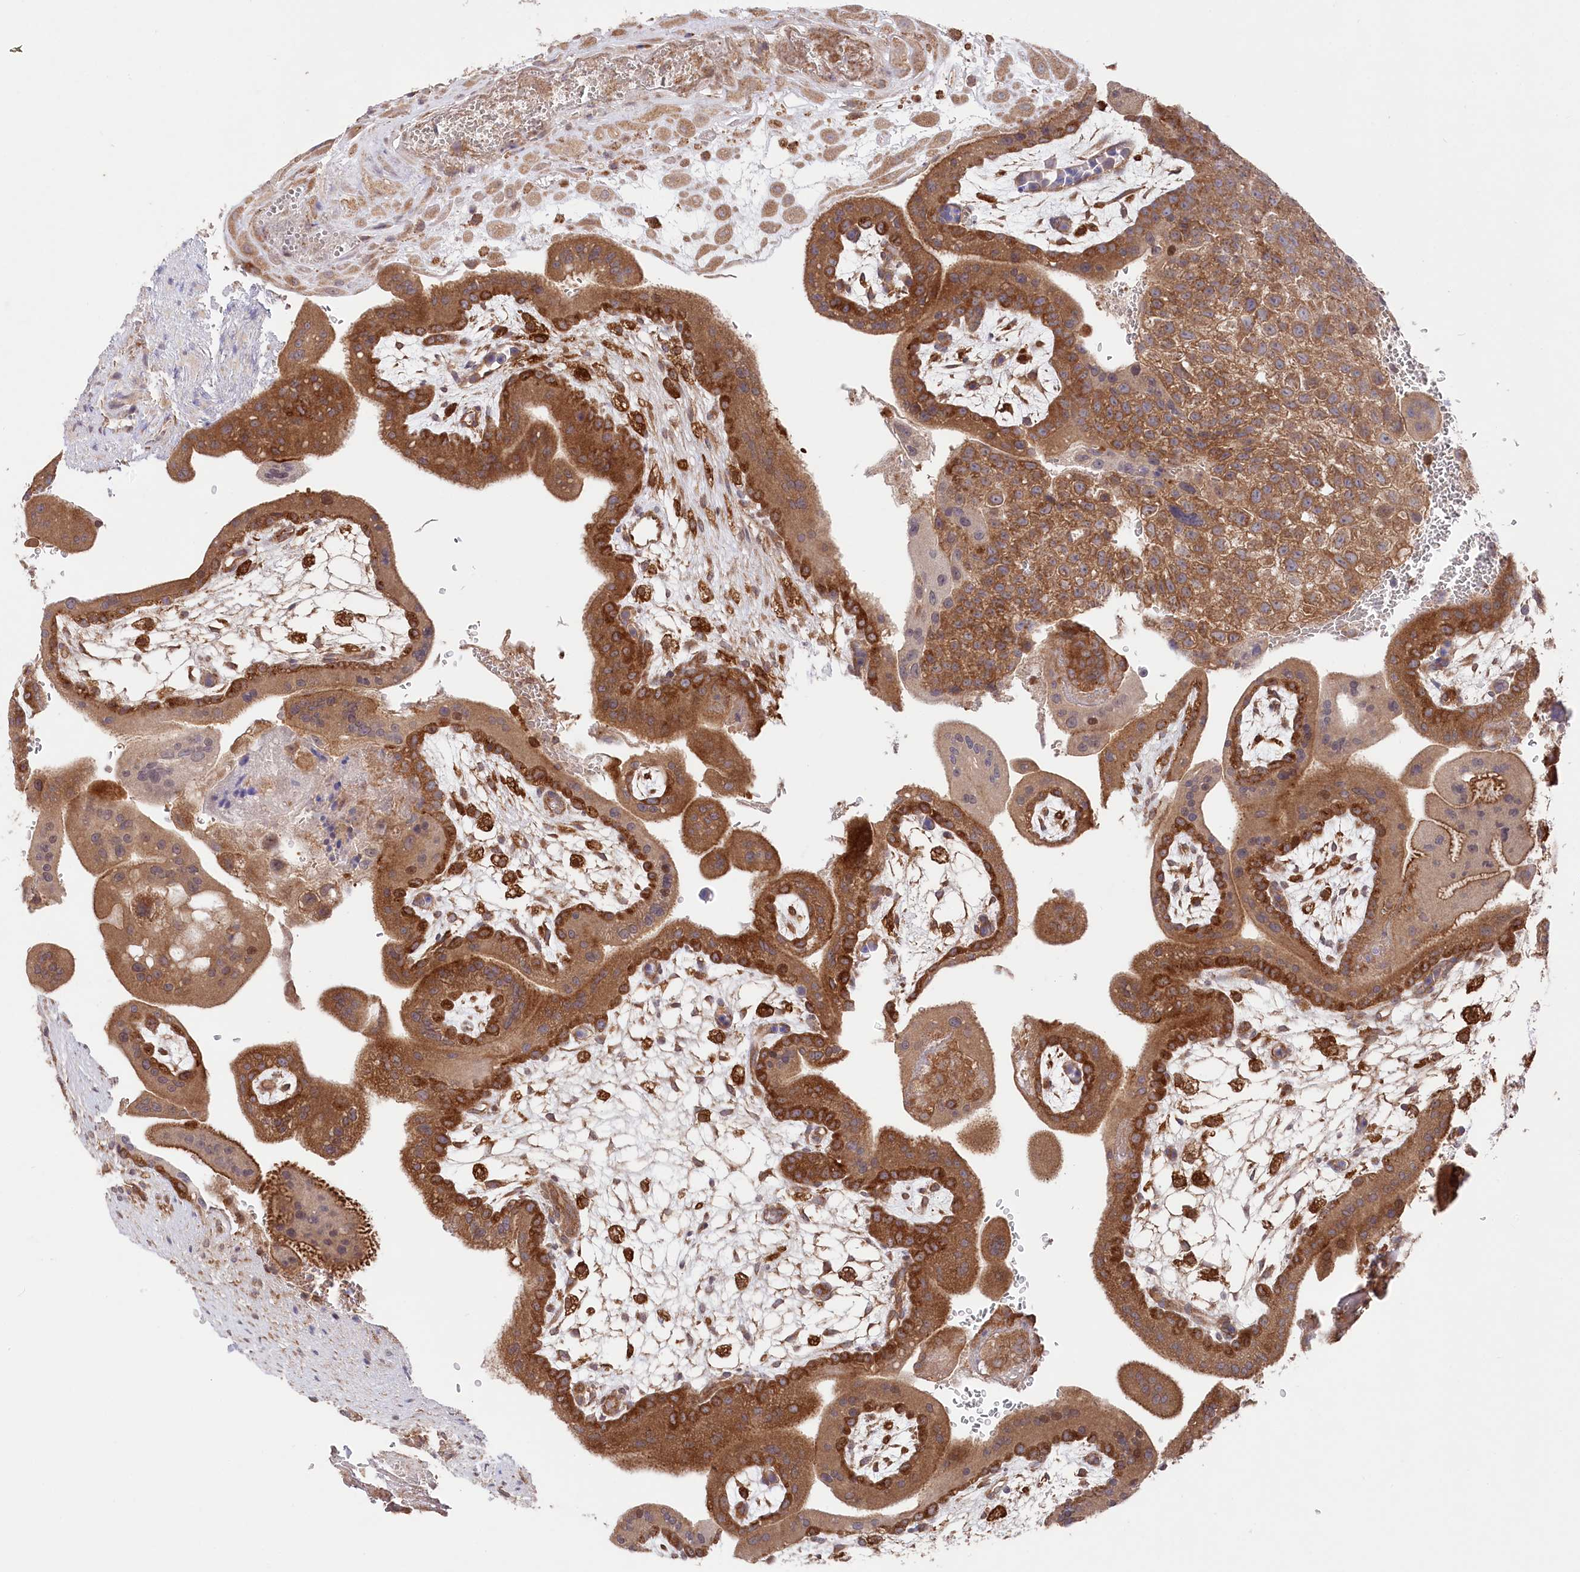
{"staining": {"intensity": "moderate", "quantity": ">75%", "location": "cytoplasmic/membranous"}, "tissue": "placenta", "cell_type": "Decidual cells", "image_type": "normal", "snomed": [{"axis": "morphology", "description": "Normal tissue, NOS"}, {"axis": "topography", "description": "Placenta"}], "caption": "An immunohistochemistry (IHC) photomicrograph of normal tissue is shown. Protein staining in brown highlights moderate cytoplasmic/membranous positivity in placenta within decidual cells. Using DAB (3,3'-diaminobenzidine) (brown) and hematoxylin (blue) stains, captured at high magnification using brightfield microscopy.", "gene": "PPP1R21", "patient": {"sex": "female", "age": 35}}